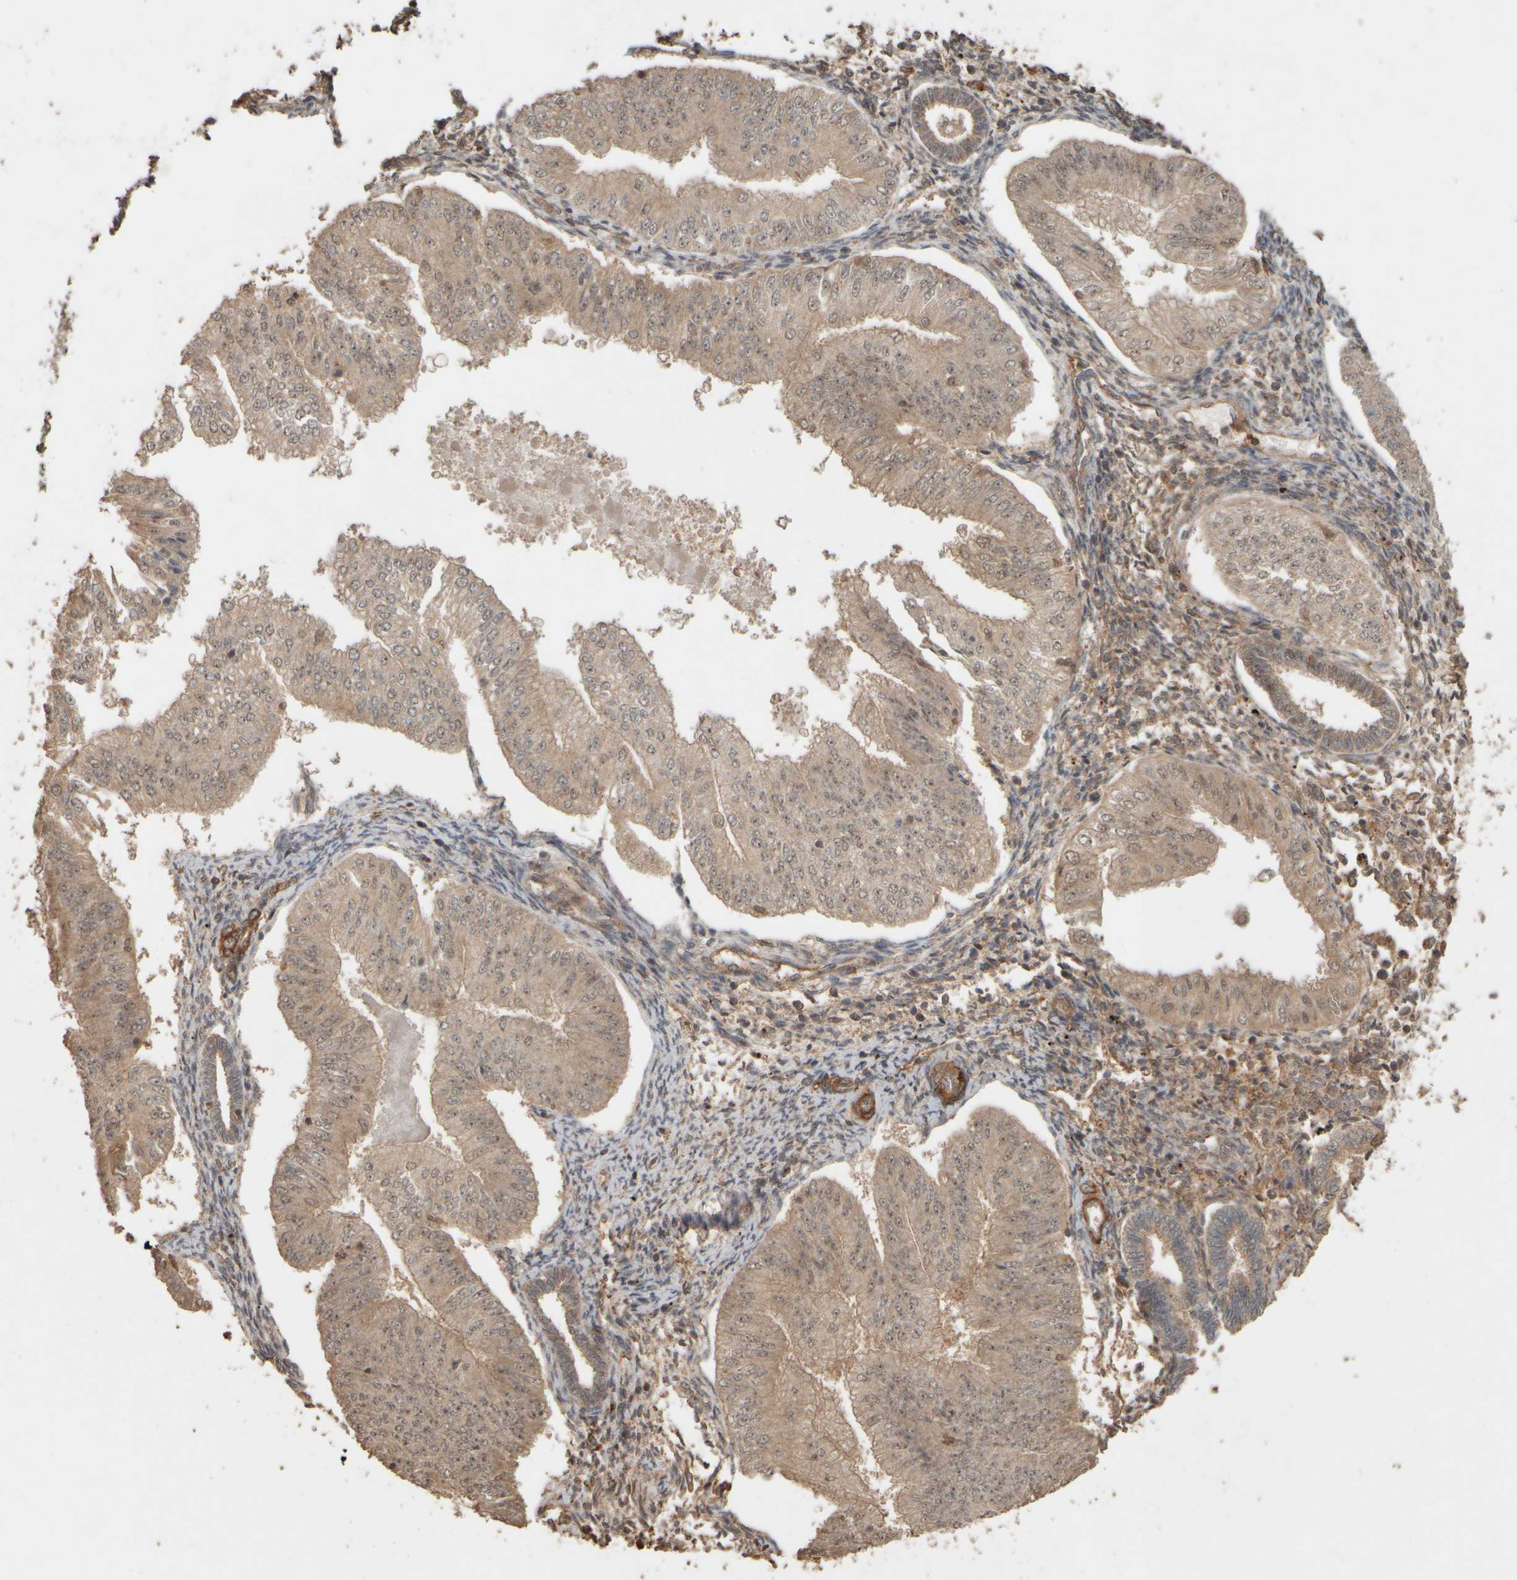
{"staining": {"intensity": "weak", "quantity": ">75%", "location": "cytoplasmic/membranous,nuclear"}, "tissue": "endometrial cancer", "cell_type": "Tumor cells", "image_type": "cancer", "snomed": [{"axis": "morphology", "description": "Normal tissue, NOS"}, {"axis": "morphology", "description": "Adenocarcinoma, NOS"}, {"axis": "topography", "description": "Endometrium"}], "caption": "Tumor cells demonstrate low levels of weak cytoplasmic/membranous and nuclear expression in about >75% of cells in endometrial cancer. (DAB IHC with brightfield microscopy, high magnification).", "gene": "SPHK1", "patient": {"sex": "female", "age": 53}}